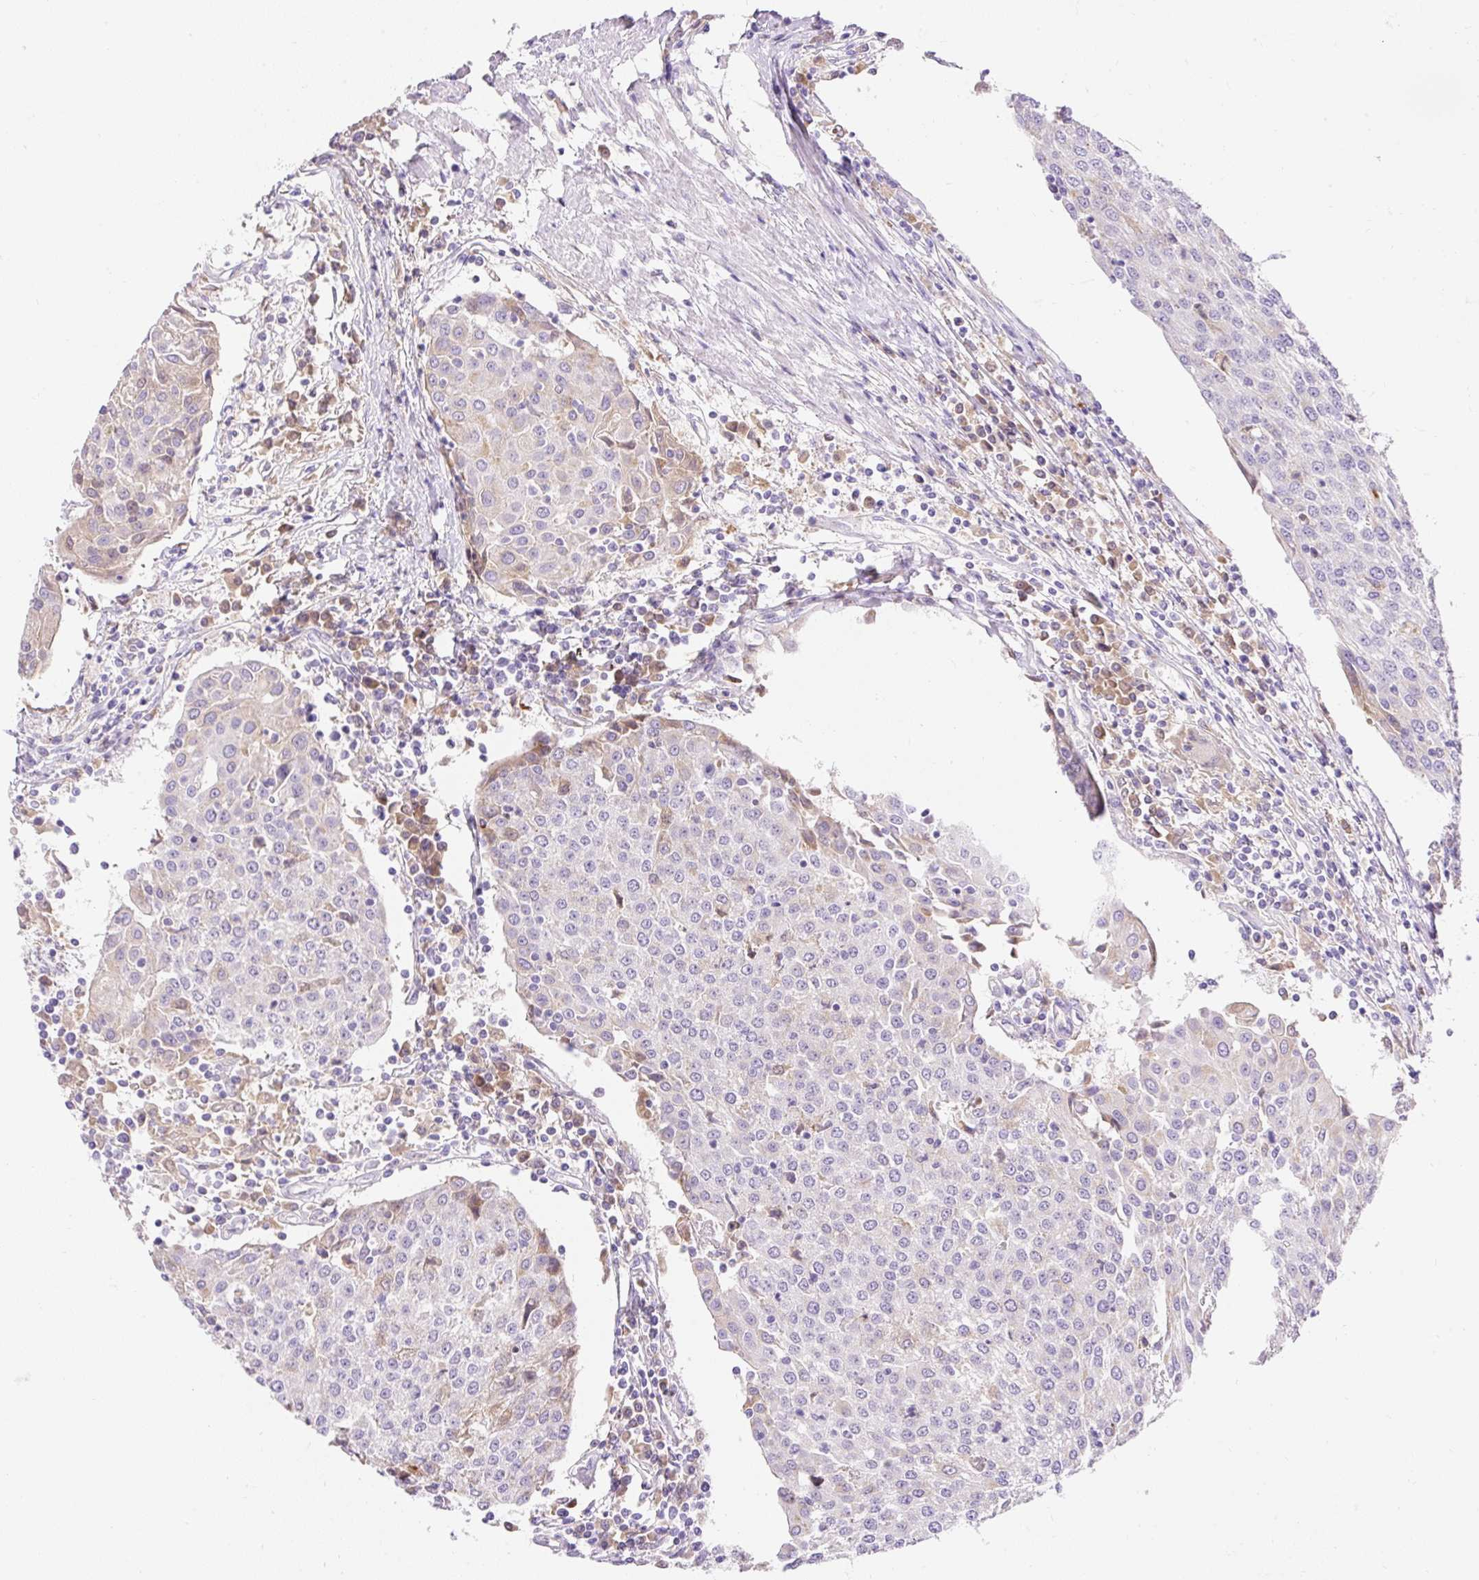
{"staining": {"intensity": "negative", "quantity": "none", "location": "none"}, "tissue": "urothelial cancer", "cell_type": "Tumor cells", "image_type": "cancer", "snomed": [{"axis": "morphology", "description": "Urothelial carcinoma, High grade"}, {"axis": "topography", "description": "Urinary bladder"}], "caption": "A high-resolution photomicrograph shows immunohistochemistry (IHC) staining of urothelial carcinoma (high-grade), which shows no significant expression in tumor cells.", "gene": "TMEM150C", "patient": {"sex": "female", "age": 85}}